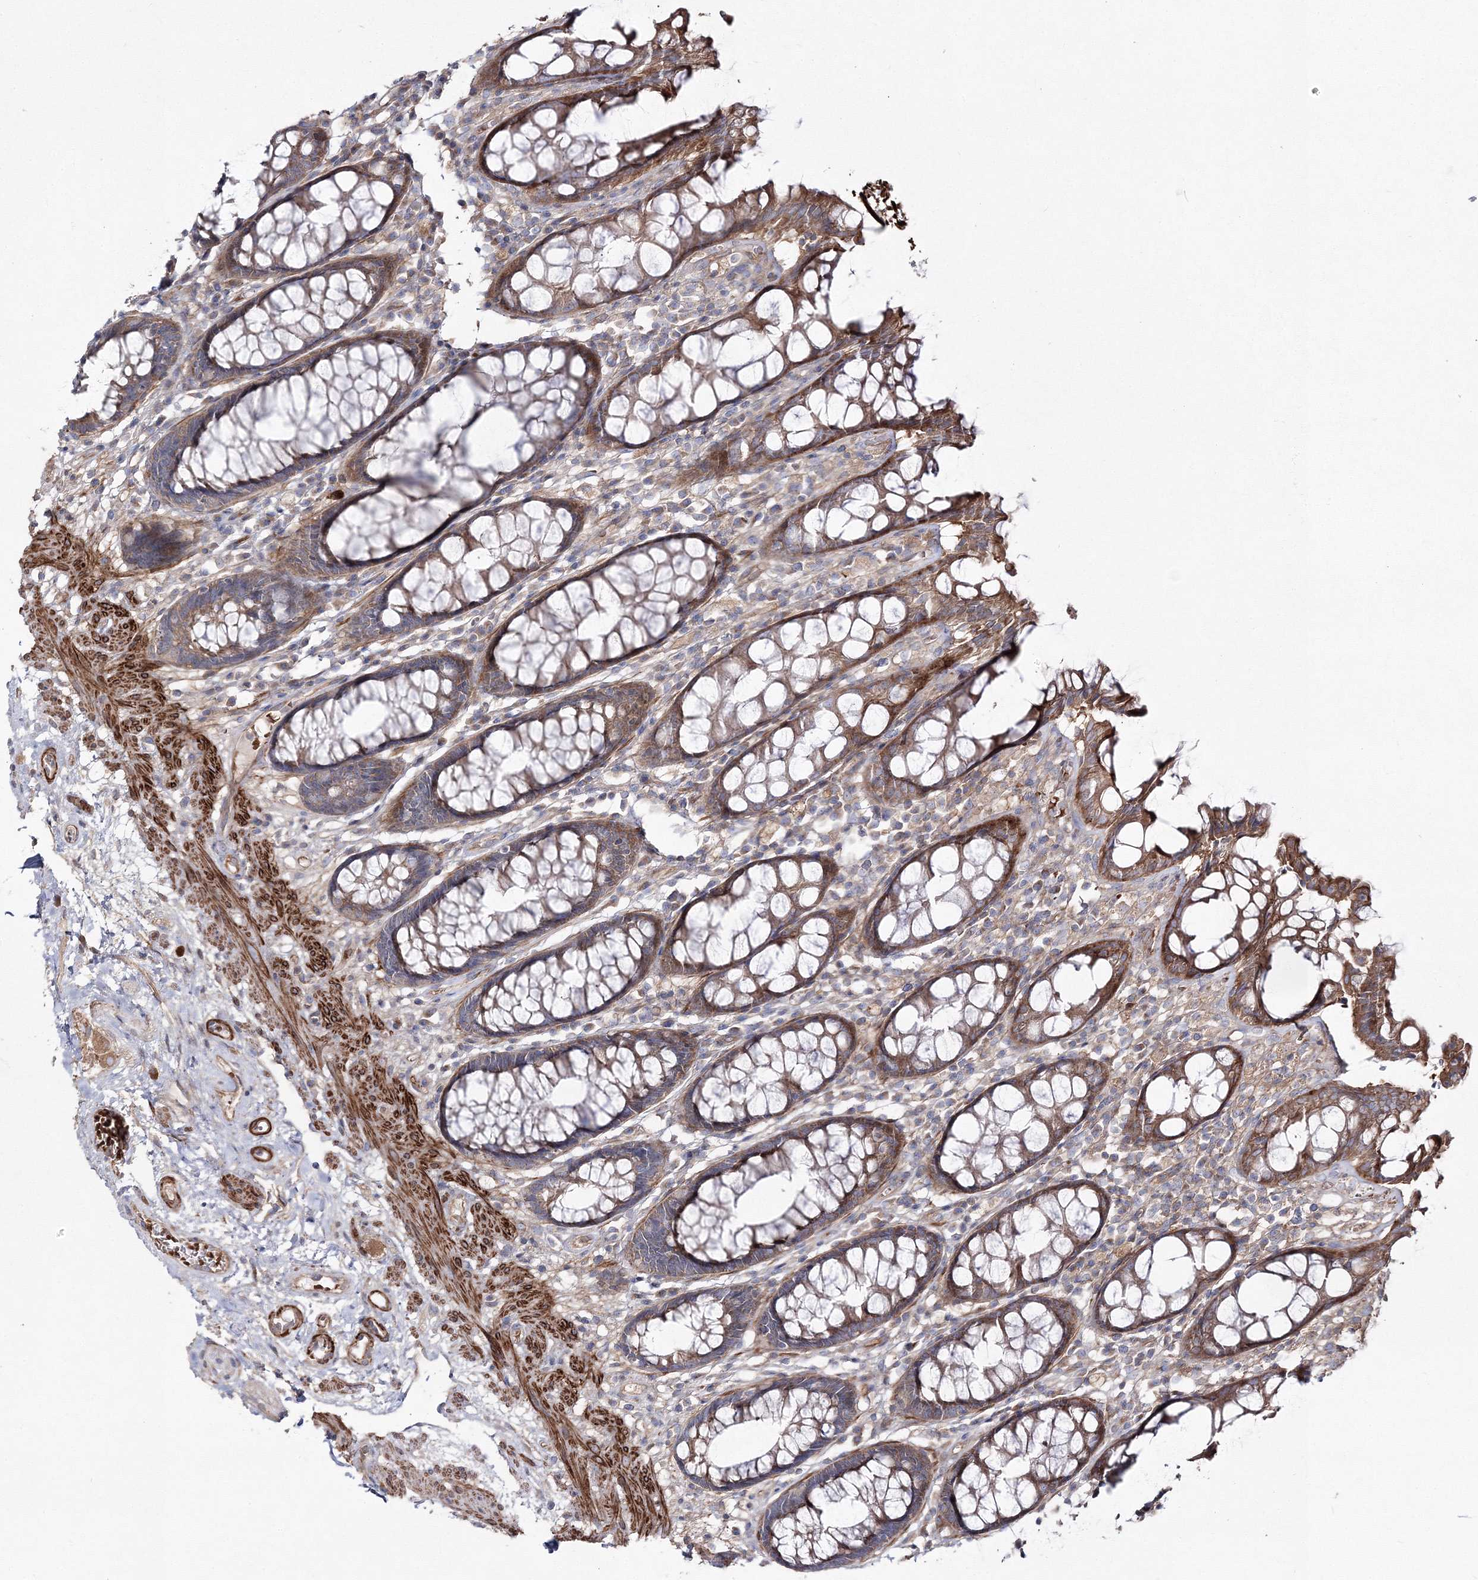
{"staining": {"intensity": "moderate", "quantity": ">75%", "location": "cytoplasmic/membranous"}, "tissue": "rectum", "cell_type": "Glandular cells", "image_type": "normal", "snomed": [{"axis": "morphology", "description": "Normal tissue, NOS"}, {"axis": "topography", "description": "Rectum"}], "caption": "Immunohistochemical staining of unremarkable human rectum demonstrates moderate cytoplasmic/membranous protein expression in approximately >75% of glandular cells. Immunohistochemistry stains the protein of interest in brown and the nuclei are stained blue.", "gene": "ZSWIM6", "patient": {"sex": "male", "age": 64}}